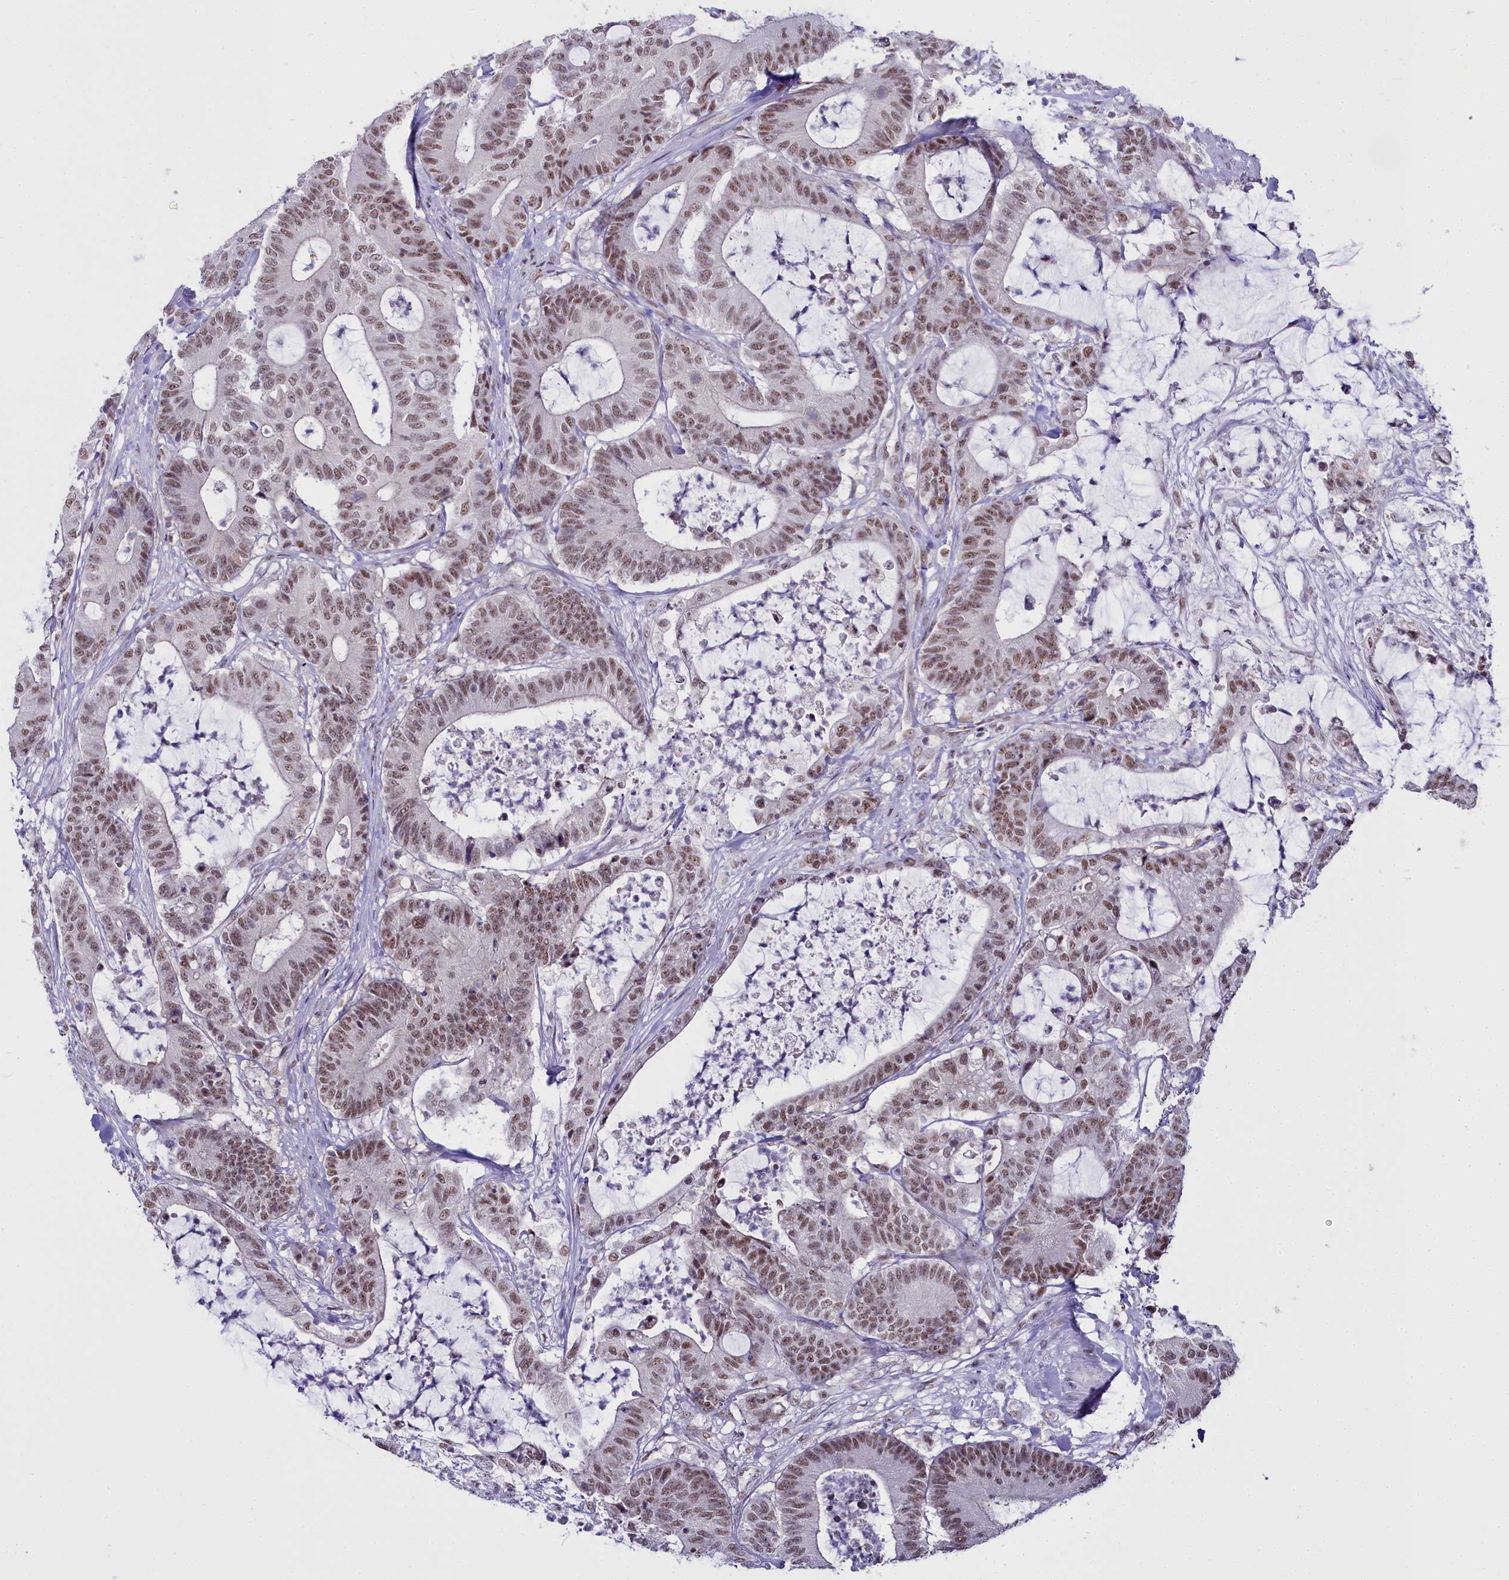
{"staining": {"intensity": "moderate", "quantity": ">75%", "location": "nuclear"}, "tissue": "colorectal cancer", "cell_type": "Tumor cells", "image_type": "cancer", "snomed": [{"axis": "morphology", "description": "Adenocarcinoma, NOS"}, {"axis": "topography", "description": "Colon"}], "caption": "Protein expression analysis of human colorectal cancer reveals moderate nuclear expression in about >75% of tumor cells.", "gene": "RBM12", "patient": {"sex": "female", "age": 84}}